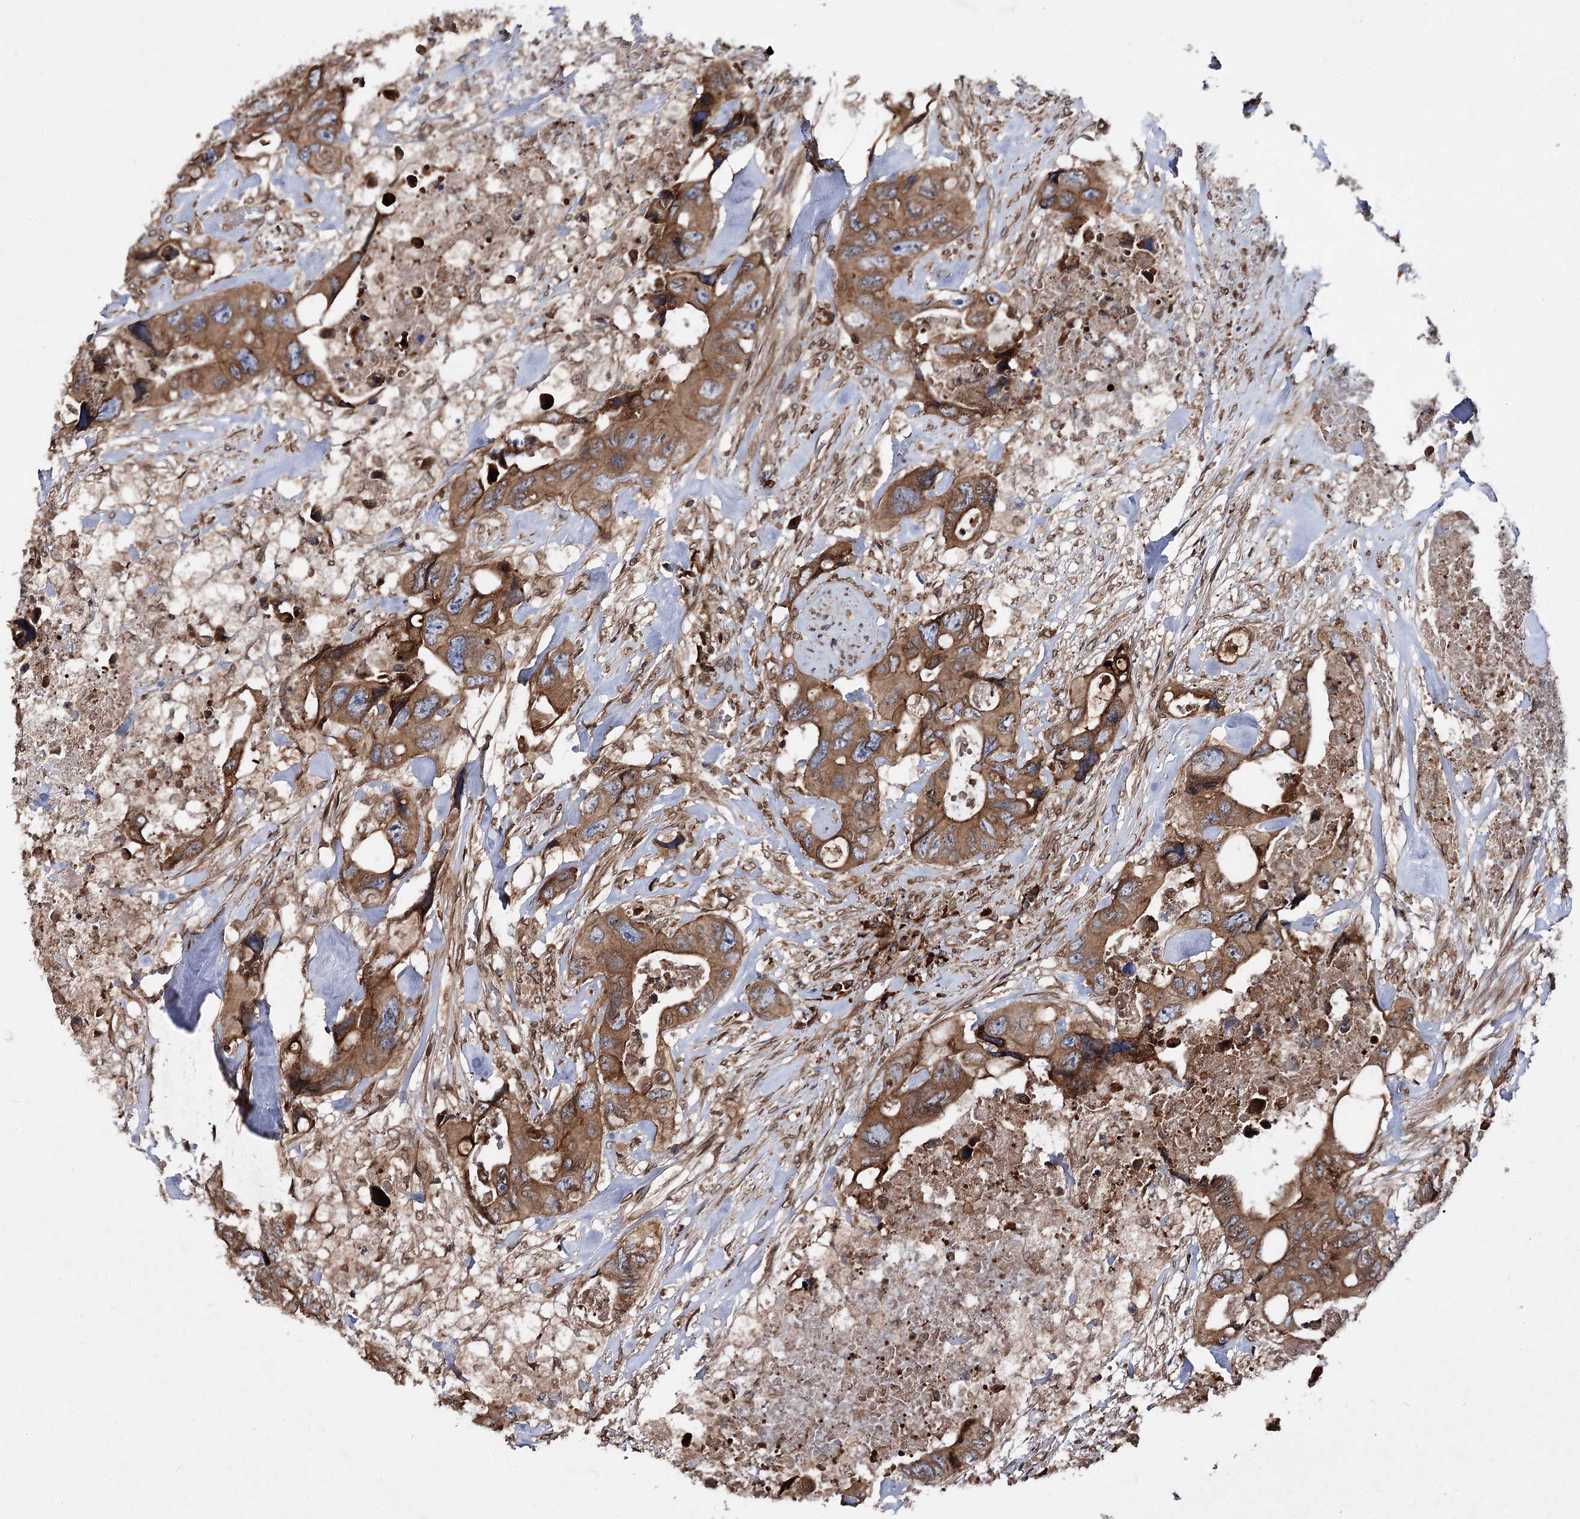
{"staining": {"intensity": "moderate", "quantity": ">75%", "location": "cytoplasmic/membranous"}, "tissue": "colorectal cancer", "cell_type": "Tumor cells", "image_type": "cancer", "snomed": [{"axis": "morphology", "description": "Adenocarcinoma, NOS"}, {"axis": "topography", "description": "Rectum"}], "caption": "Human colorectal adenocarcinoma stained with a brown dye shows moderate cytoplasmic/membranous positive staining in approximately >75% of tumor cells.", "gene": "FGFR1OP2", "patient": {"sex": "male", "age": 57}}